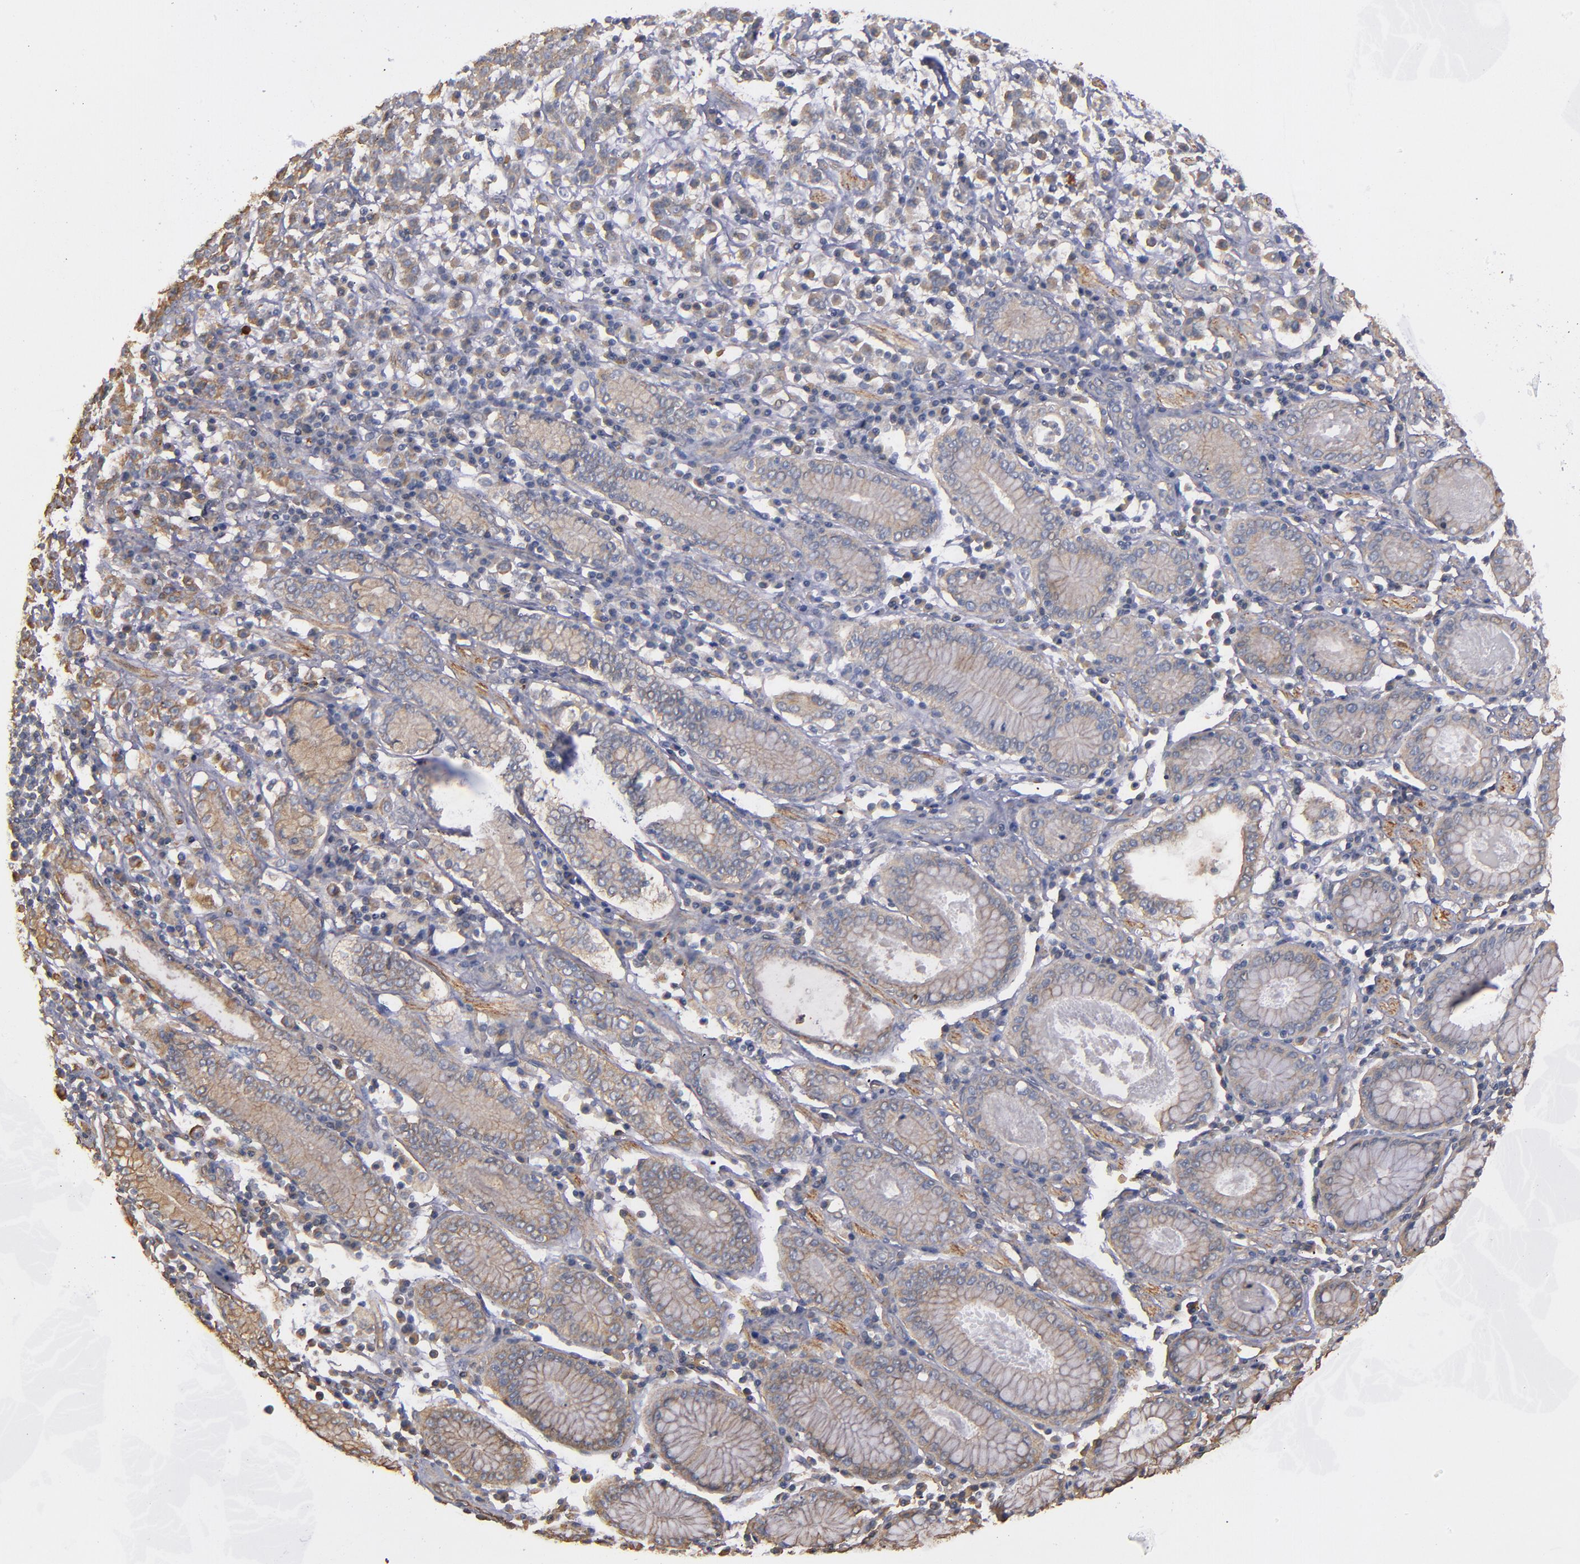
{"staining": {"intensity": "weak", "quantity": ">75%", "location": "cytoplasmic/membranous"}, "tissue": "stomach cancer", "cell_type": "Tumor cells", "image_type": "cancer", "snomed": [{"axis": "morphology", "description": "Adenocarcinoma, NOS"}, {"axis": "topography", "description": "Stomach, lower"}], "caption": "Stomach cancer (adenocarcinoma) tissue demonstrates weak cytoplasmic/membranous positivity in about >75% of tumor cells Ihc stains the protein of interest in brown and the nuclei are stained blue.", "gene": "DMD", "patient": {"sex": "male", "age": 88}}